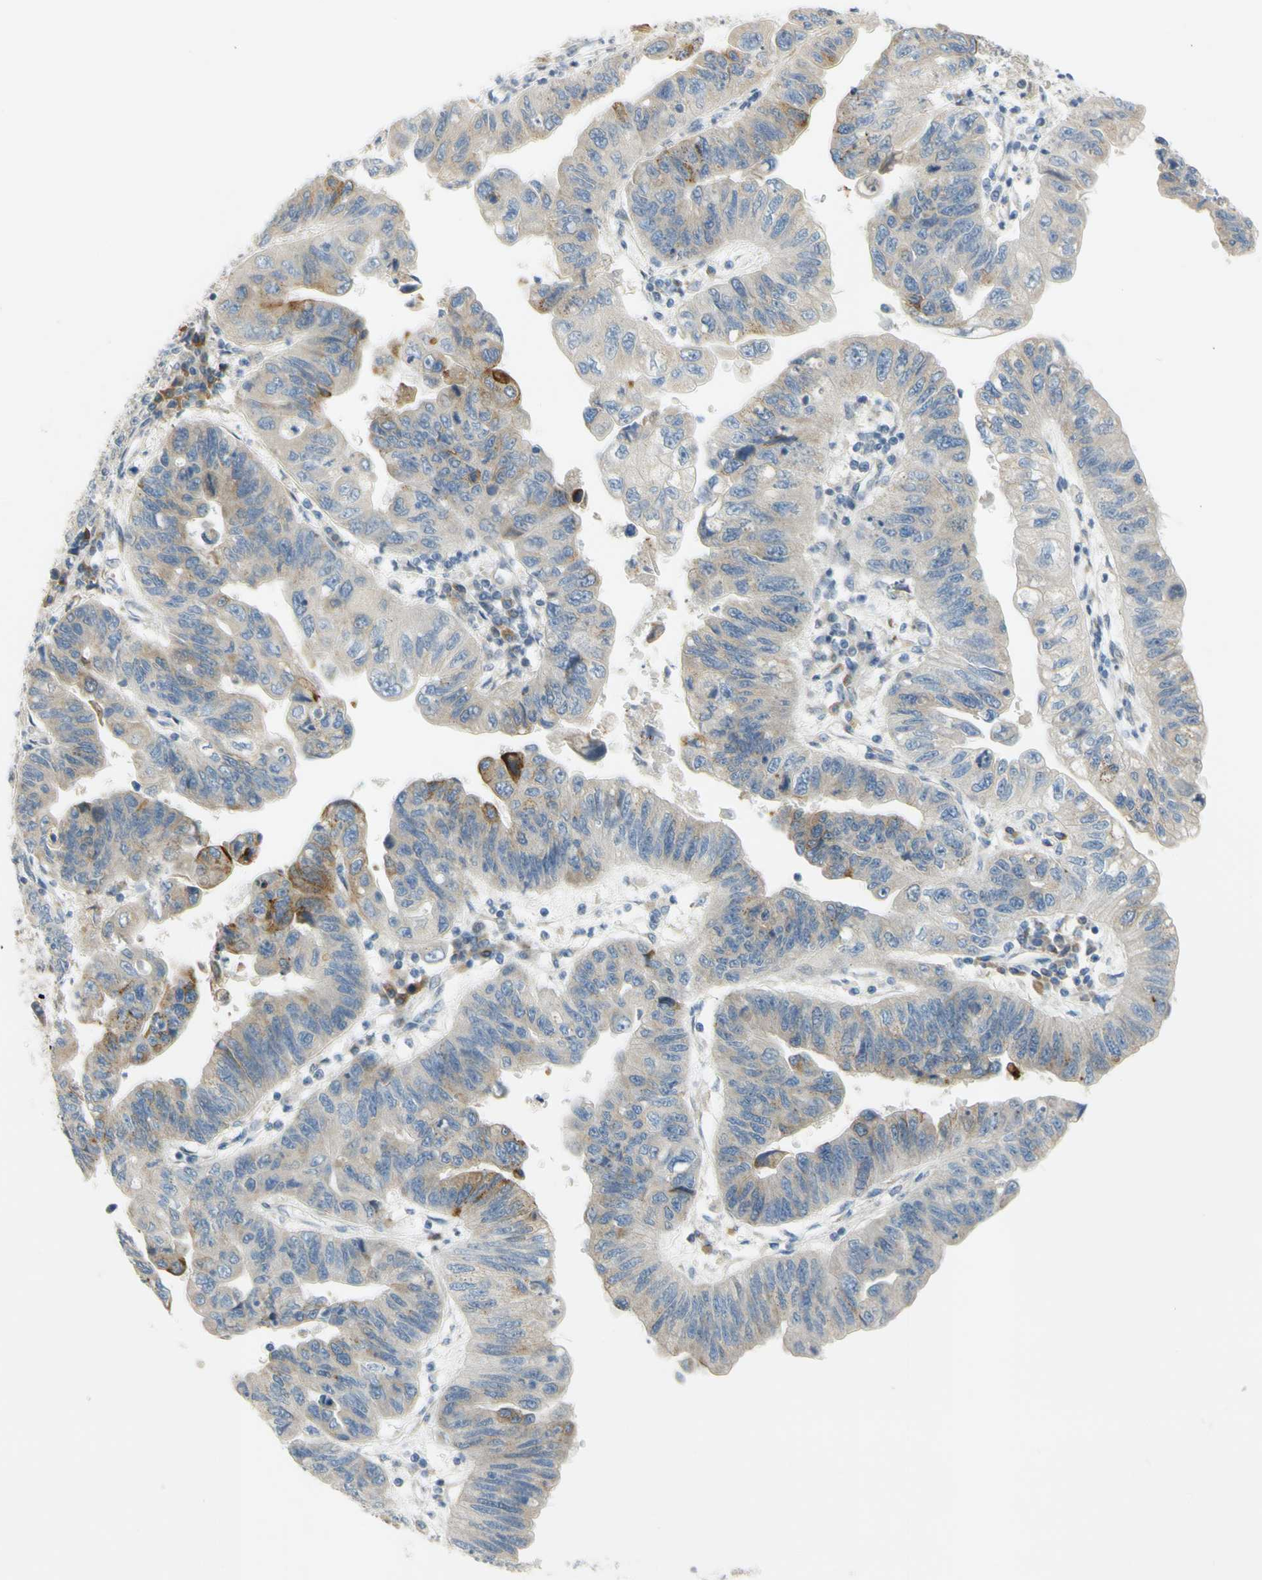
{"staining": {"intensity": "moderate", "quantity": "<25%", "location": "cytoplasmic/membranous"}, "tissue": "stomach cancer", "cell_type": "Tumor cells", "image_type": "cancer", "snomed": [{"axis": "morphology", "description": "Adenocarcinoma, NOS"}, {"axis": "topography", "description": "Stomach"}], "caption": "Human adenocarcinoma (stomach) stained with a protein marker displays moderate staining in tumor cells.", "gene": "CCNB2", "patient": {"sex": "male", "age": 59}}